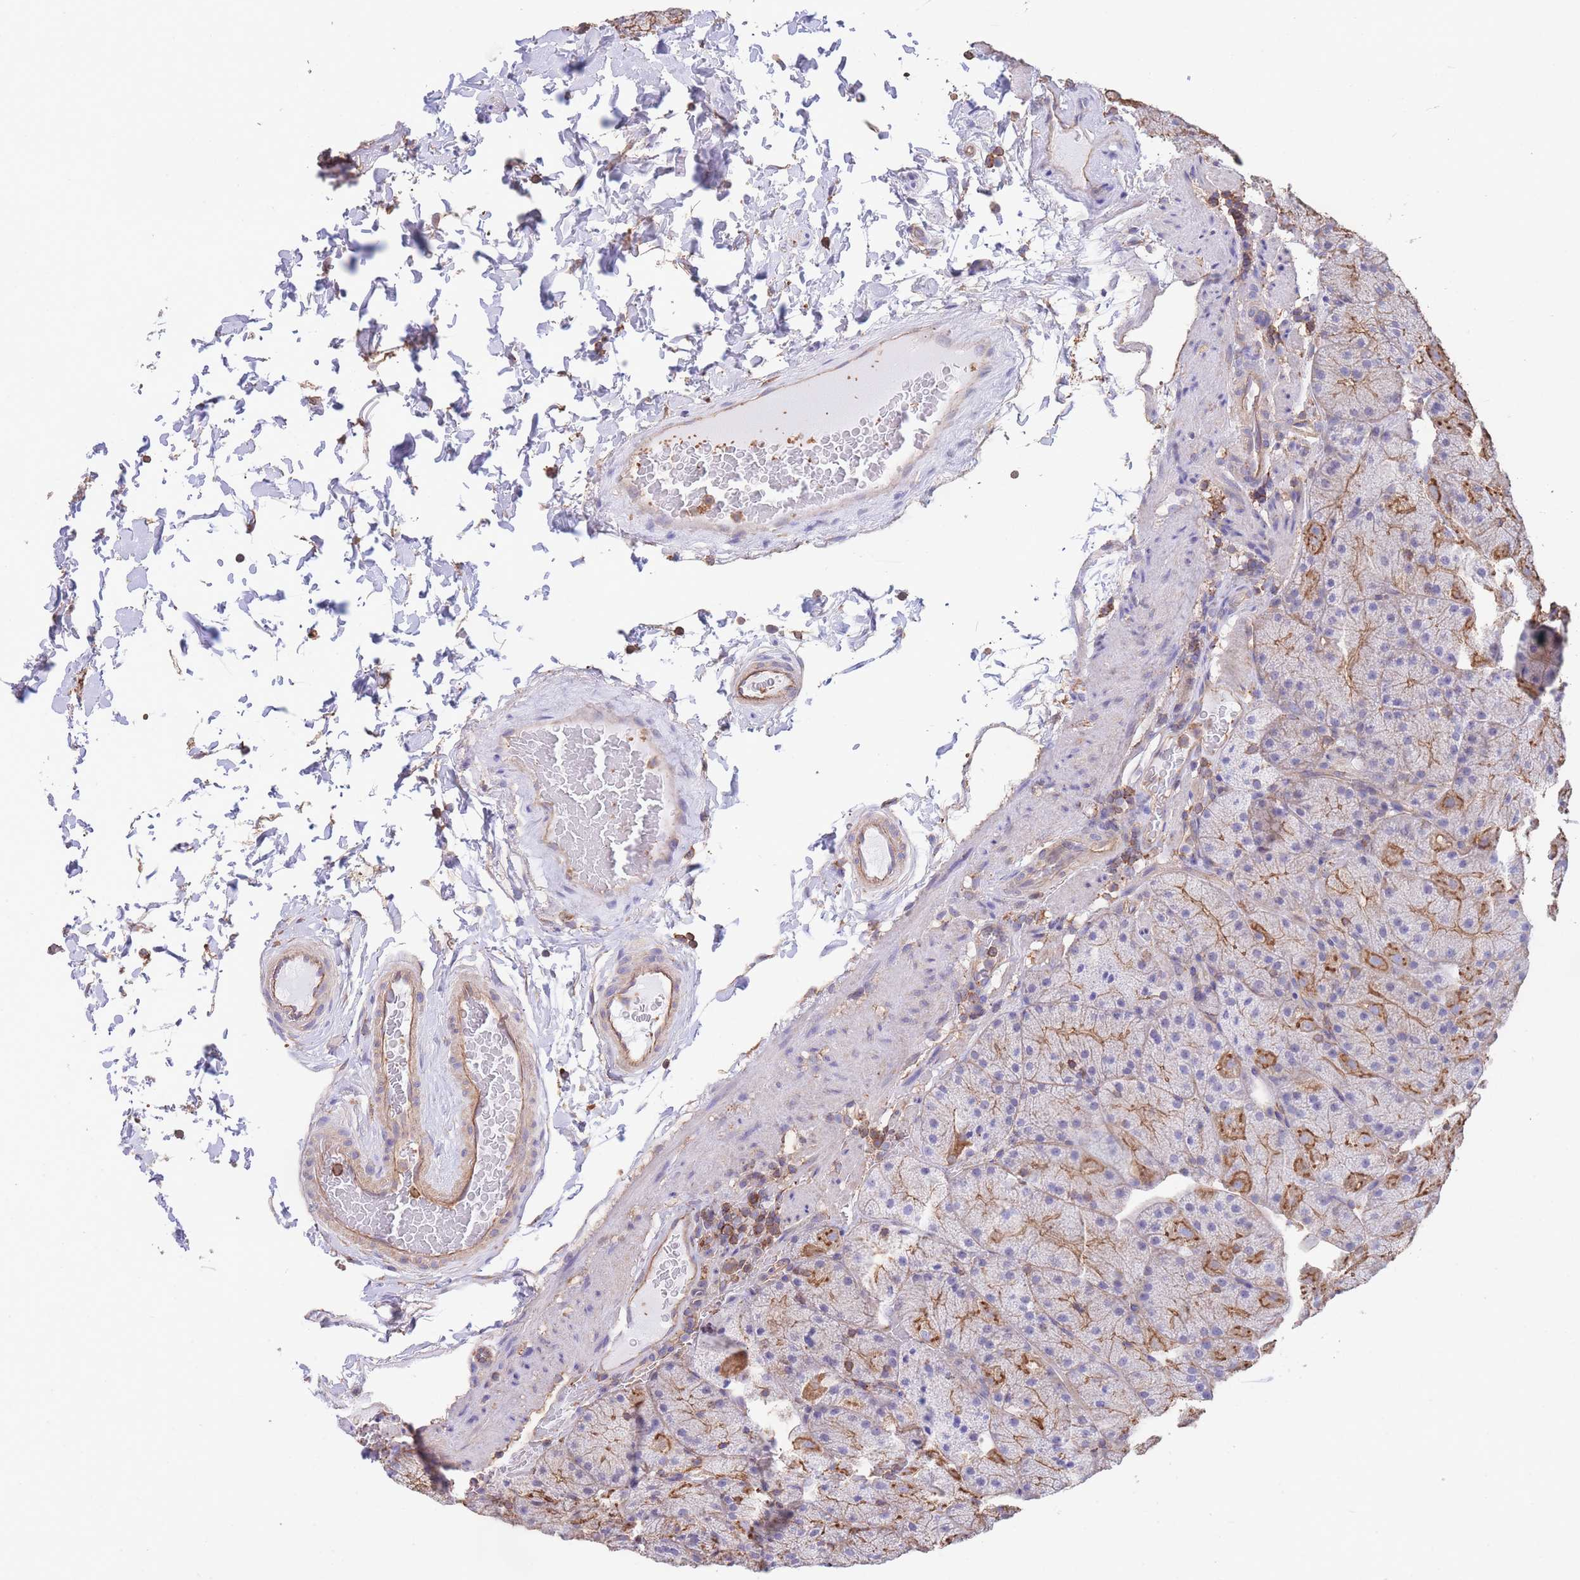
{"staining": {"intensity": "moderate", "quantity": "25%-75%", "location": "cytoplasmic/membranous"}, "tissue": "stomach", "cell_type": "Glandular cells", "image_type": "normal", "snomed": [{"axis": "morphology", "description": "Normal tissue, NOS"}, {"axis": "topography", "description": "Stomach, upper"}, {"axis": "topography", "description": "Stomach, lower"}], "caption": "Glandular cells exhibit moderate cytoplasmic/membranous expression in about 25%-75% of cells in unremarkable stomach.", "gene": "LRRN4CL", "patient": {"sex": "male", "age": 67}}